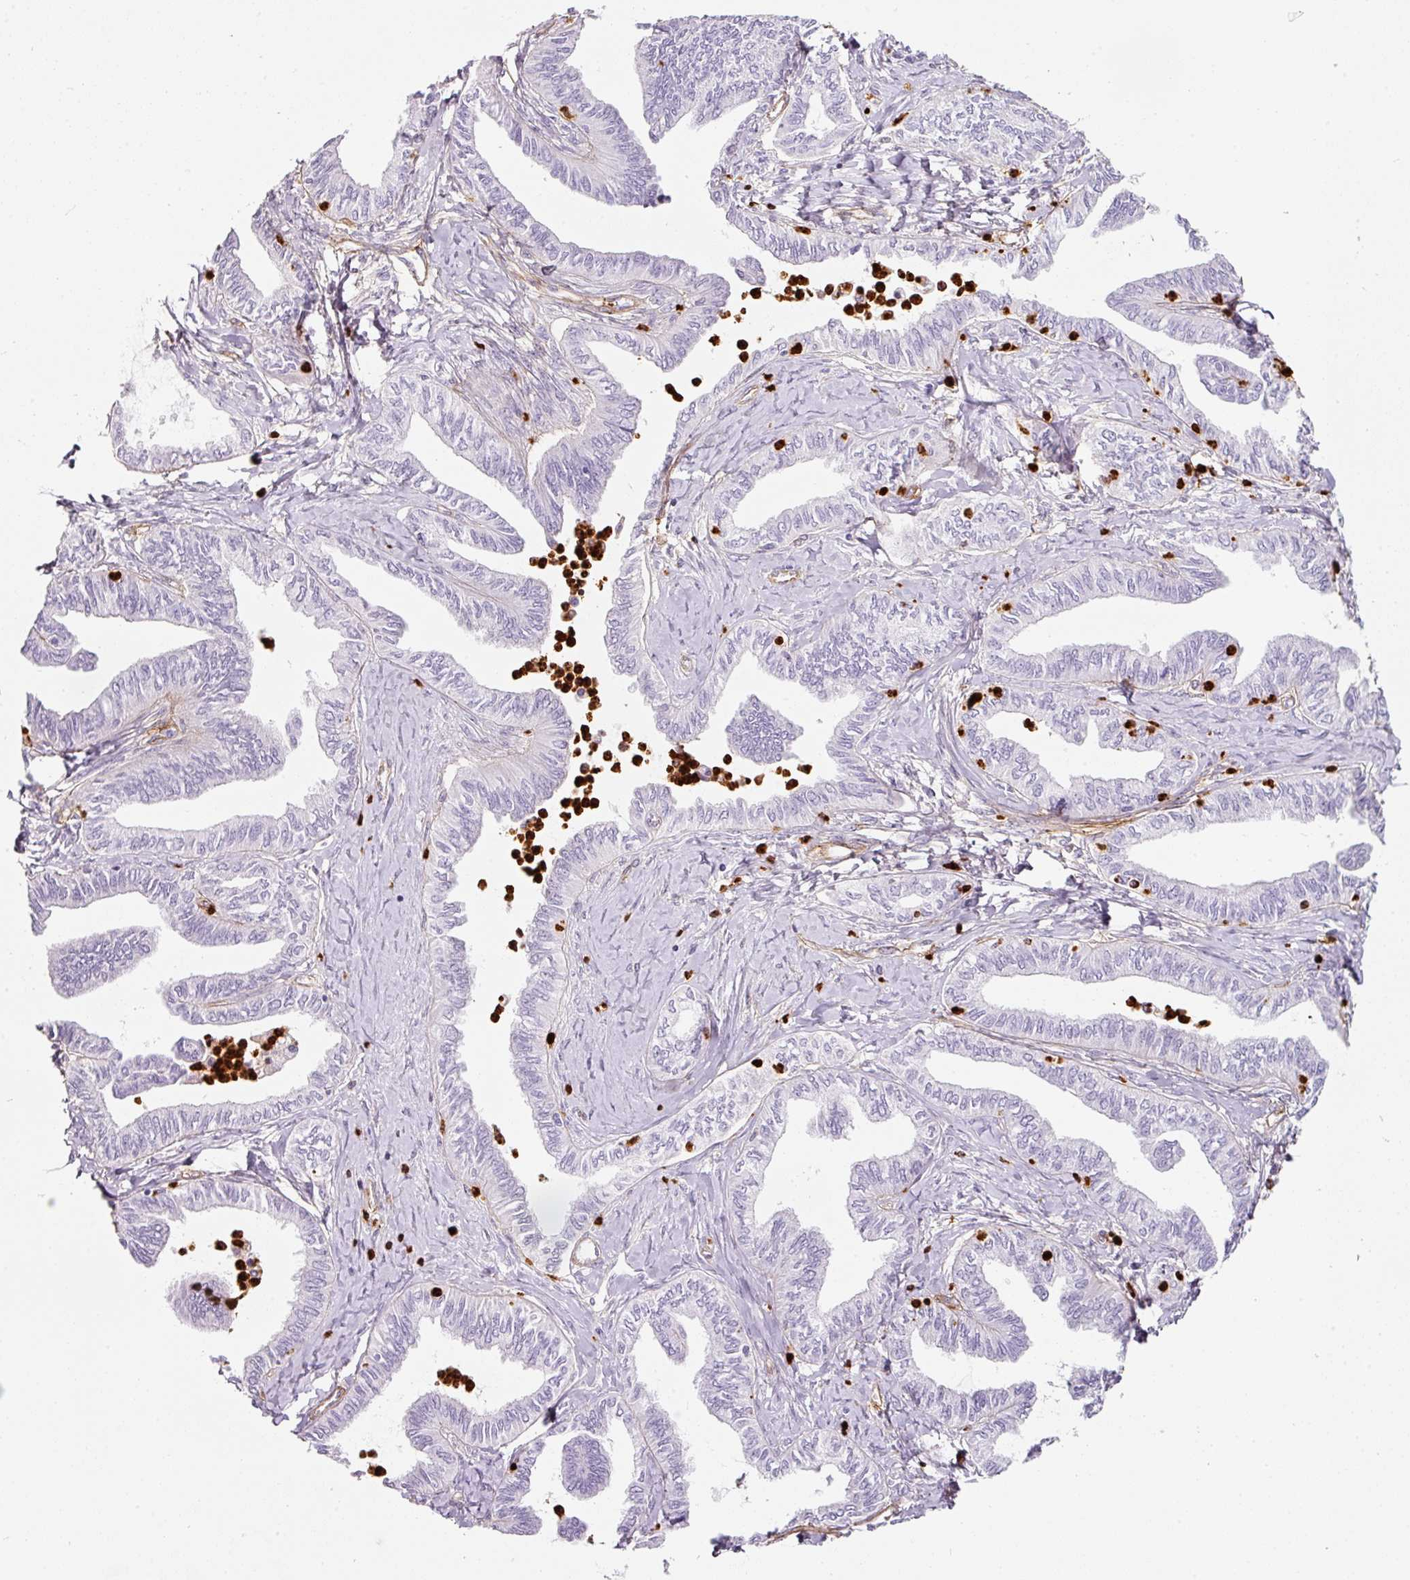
{"staining": {"intensity": "negative", "quantity": "none", "location": "none"}, "tissue": "ovarian cancer", "cell_type": "Tumor cells", "image_type": "cancer", "snomed": [{"axis": "morphology", "description": "Carcinoma, endometroid"}, {"axis": "topography", "description": "Ovary"}], "caption": "Immunohistochemistry (IHC) of ovarian cancer (endometroid carcinoma) reveals no expression in tumor cells.", "gene": "LOXL4", "patient": {"sex": "female", "age": 70}}